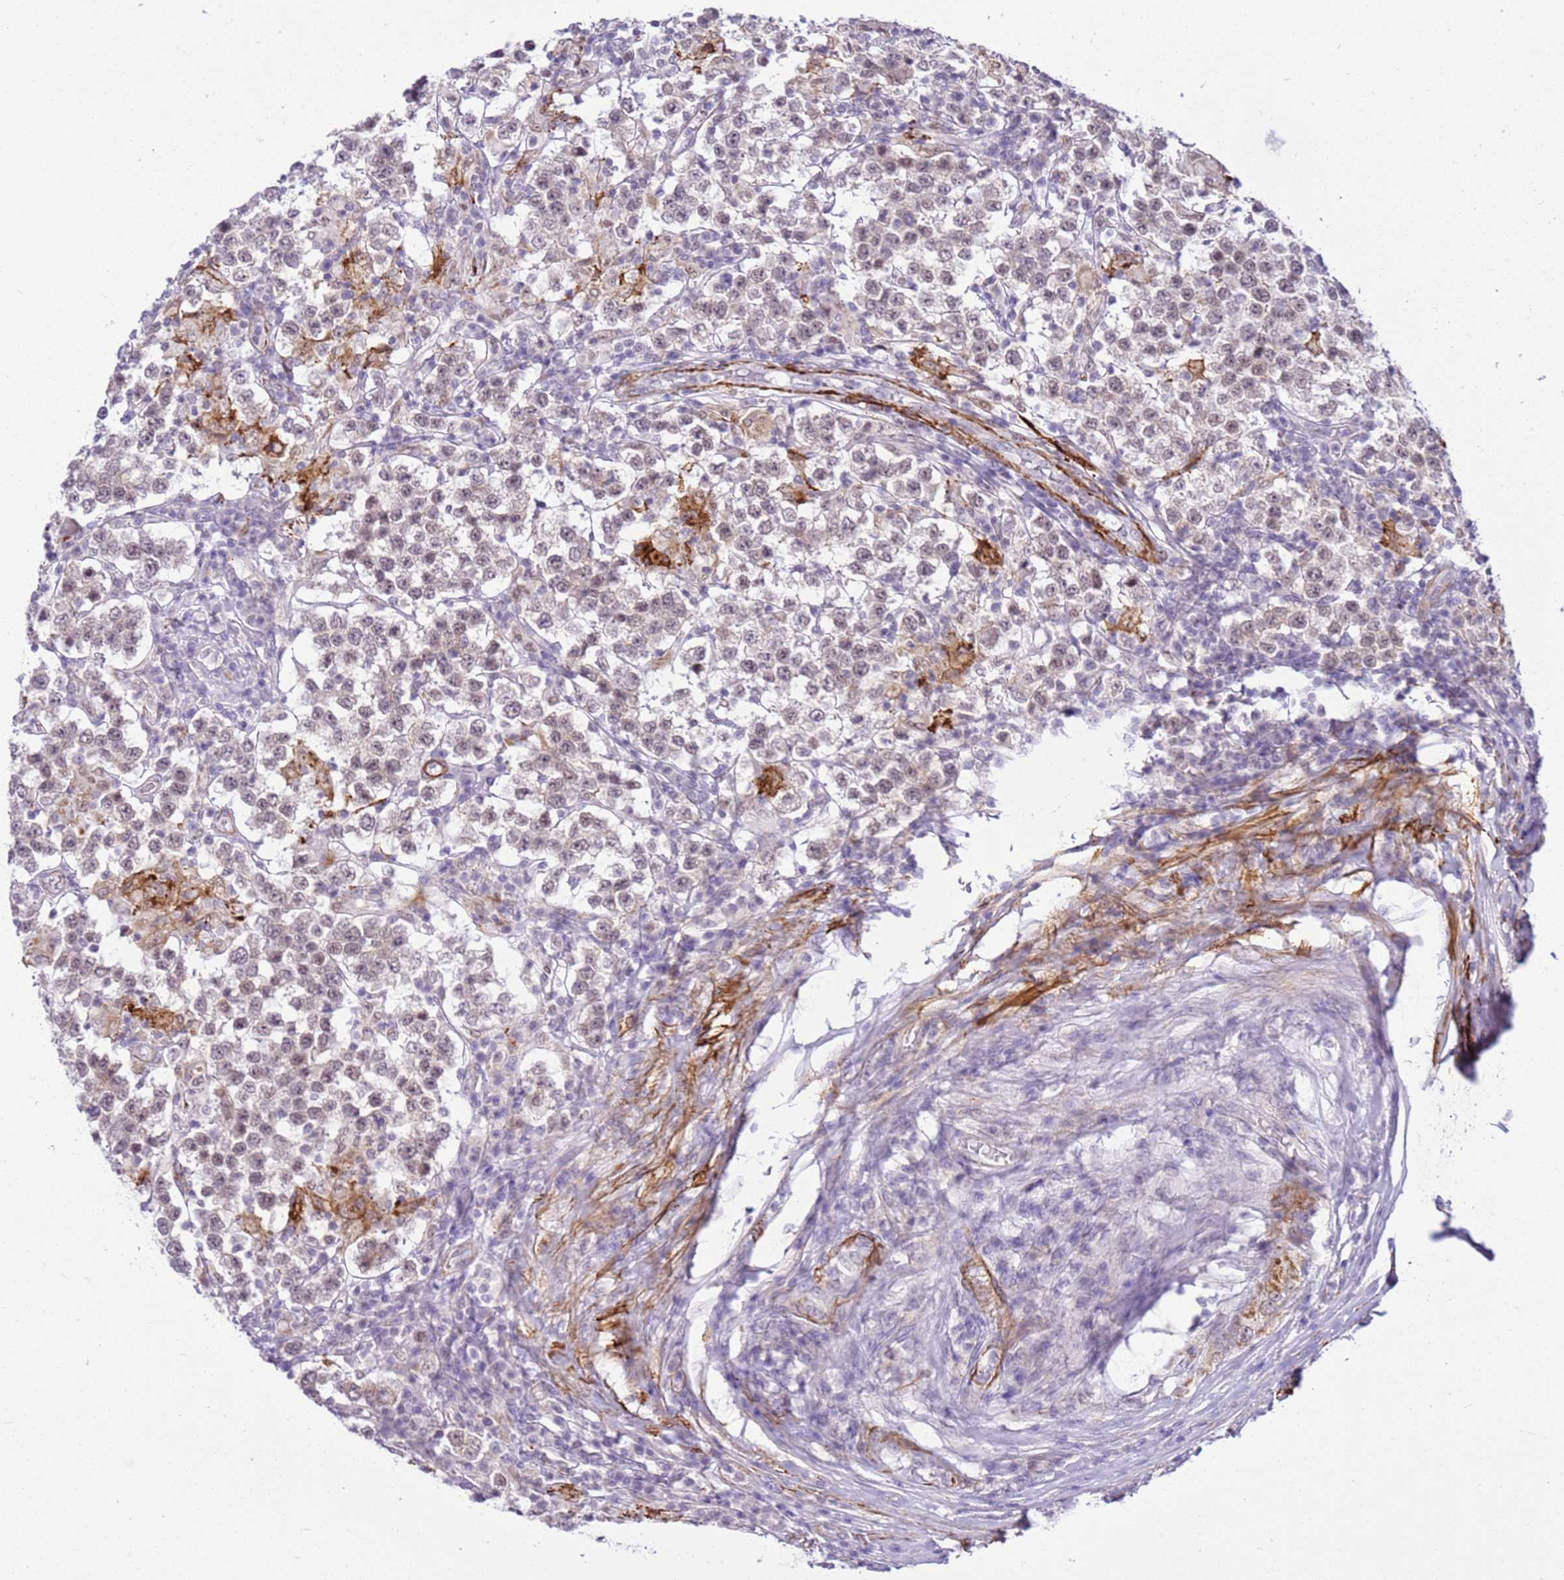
{"staining": {"intensity": "negative", "quantity": "none", "location": "none"}, "tissue": "testis cancer", "cell_type": "Tumor cells", "image_type": "cancer", "snomed": [{"axis": "morphology", "description": "Seminoma, NOS"}, {"axis": "morphology", "description": "Carcinoma, Embryonal, NOS"}, {"axis": "topography", "description": "Testis"}], "caption": "Embryonal carcinoma (testis) was stained to show a protein in brown. There is no significant expression in tumor cells.", "gene": "SMIM4", "patient": {"sex": "male", "age": 41}}